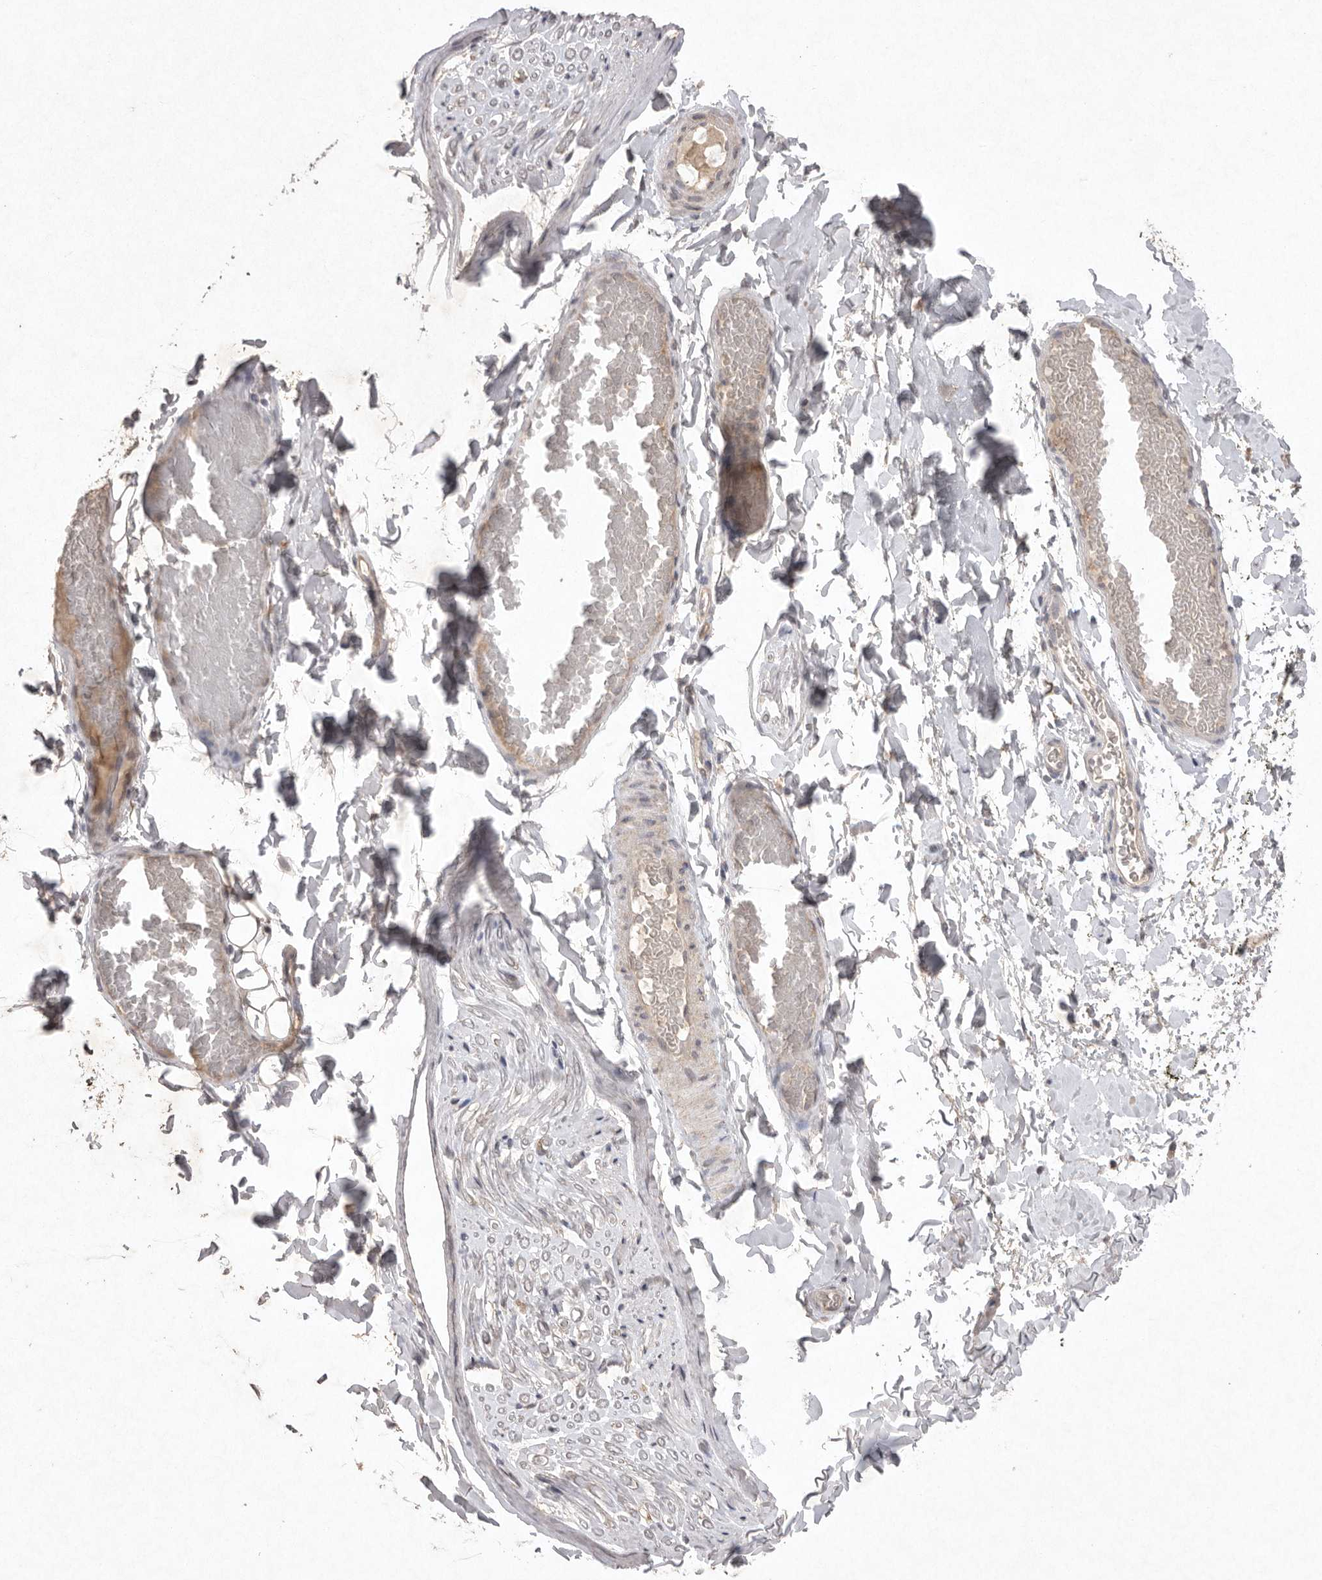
{"staining": {"intensity": "negative", "quantity": "none", "location": "none"}, "tissue": "adipose tissue", "cell_type": "Adipocytes", "image_type": "normal", "snomed": [{"axis": "morphology", "description": "Normal tissue, NOS"}, {"axis": "topography", "description": "Adipose tissue"}, {"axis": "topography", "description": "Vascular tissue"}, {"axis": "topography", "description": "Peripheral nerve tissue"}], "caption": "Immunohistochemistry of benign adipose tissue shows no positivity in adipocytes. (Immunohistochemistry (ihc), brightfield microscopy, high magnification).", "gene": "APLNR", "patient": {"sex": "male", "age": 25}}